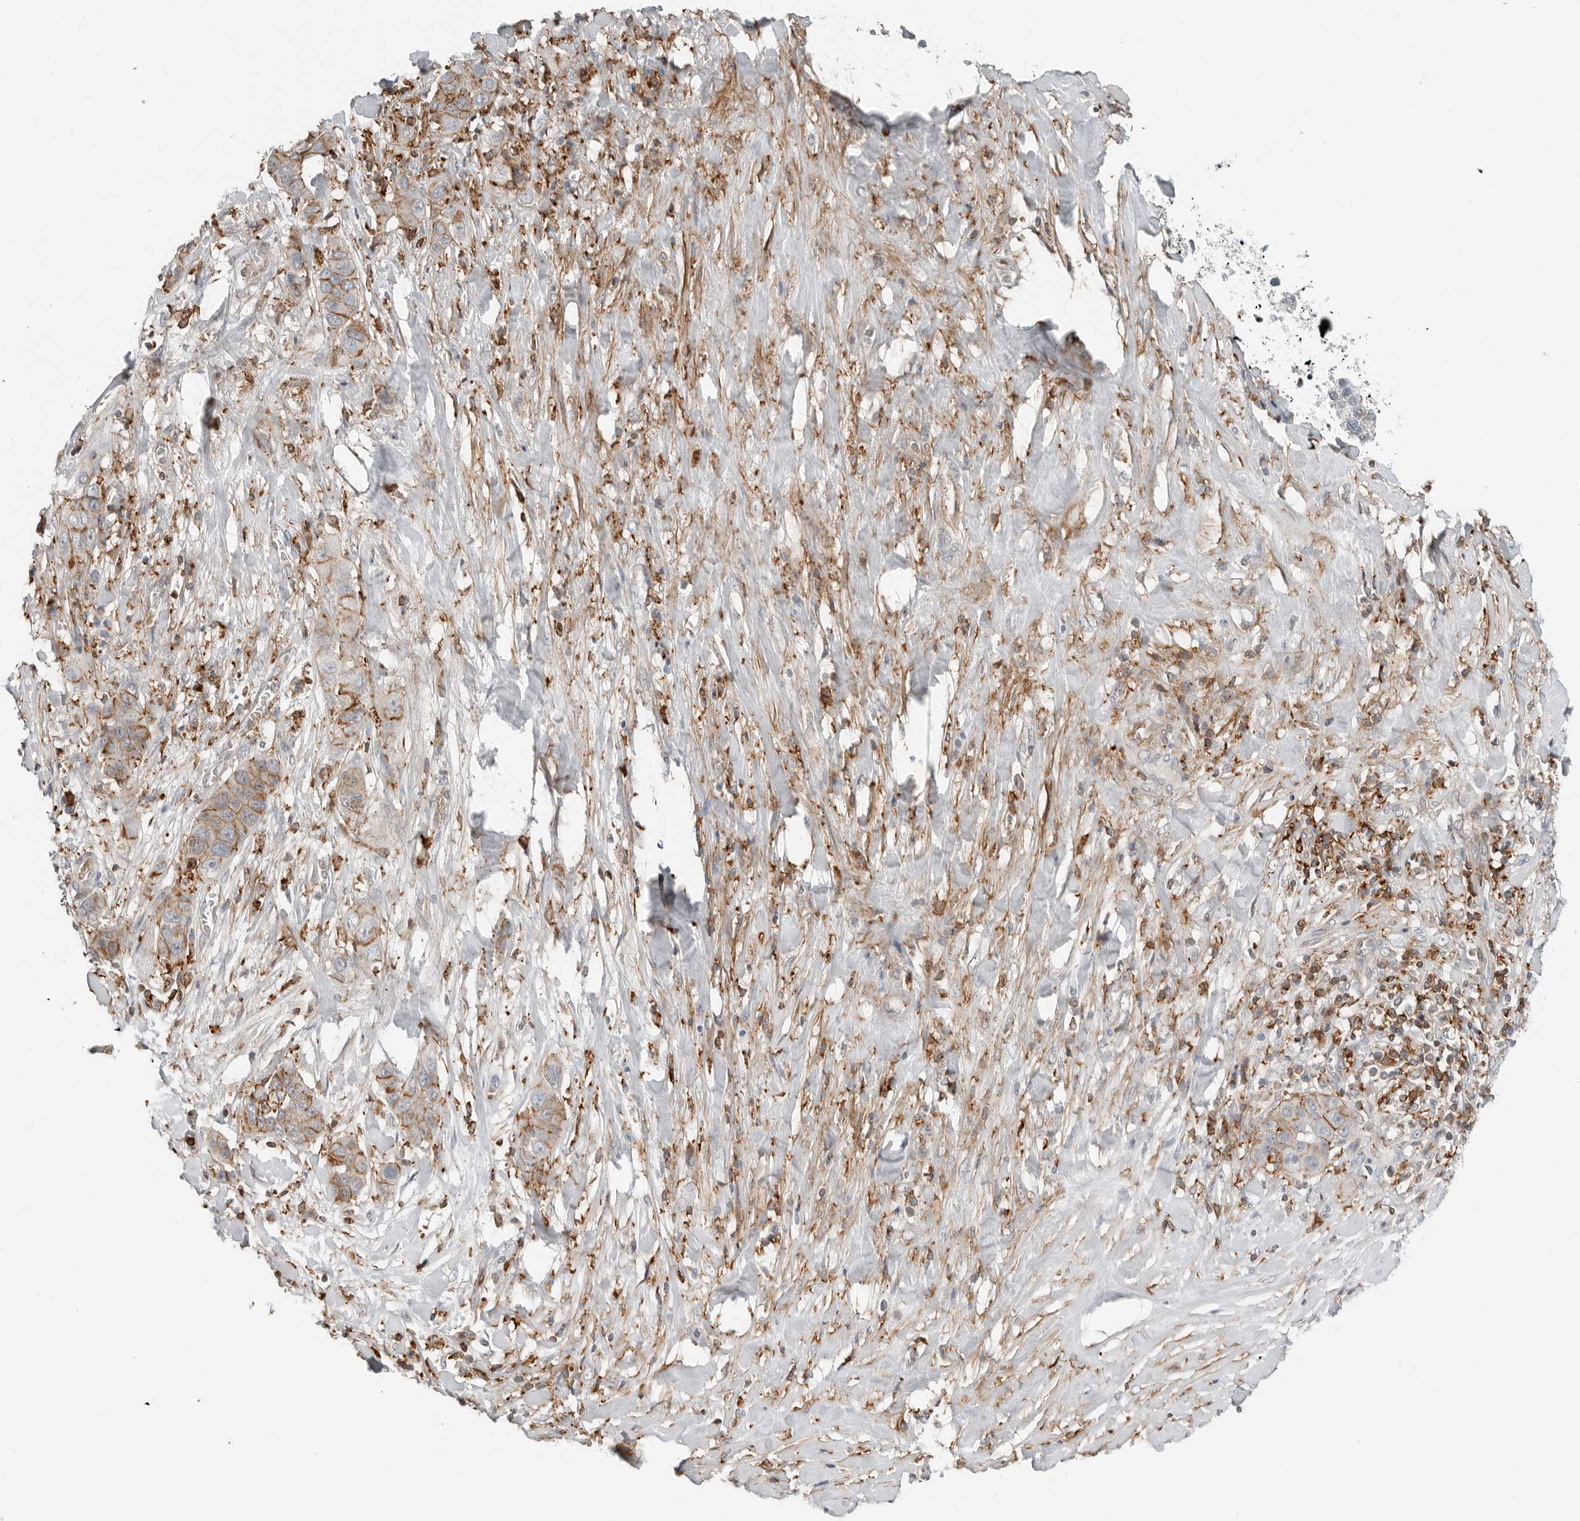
{"staining": {"intensity": "moderate", "quantity": "25%-75%", "location": "cytoplasmic/membranous"}, "tissue": "liver cancer", "cell_type": "Tumor cells", "image_type": "cancer", "snomed": [{"axis": "morphology", "description": "Cholangiocarcinoma"}, {"axis": "topography", "description": "Liver"}], "caption": "Immunohistochemical staining of liver cholangiocarcinoma exhibits medium levels of moderate cytoplasmic/membranous protein staining in about 25%-75% of tumor cells.", "gene": "LEFTY2", "patient": {"sex": "female", "age": 52}}